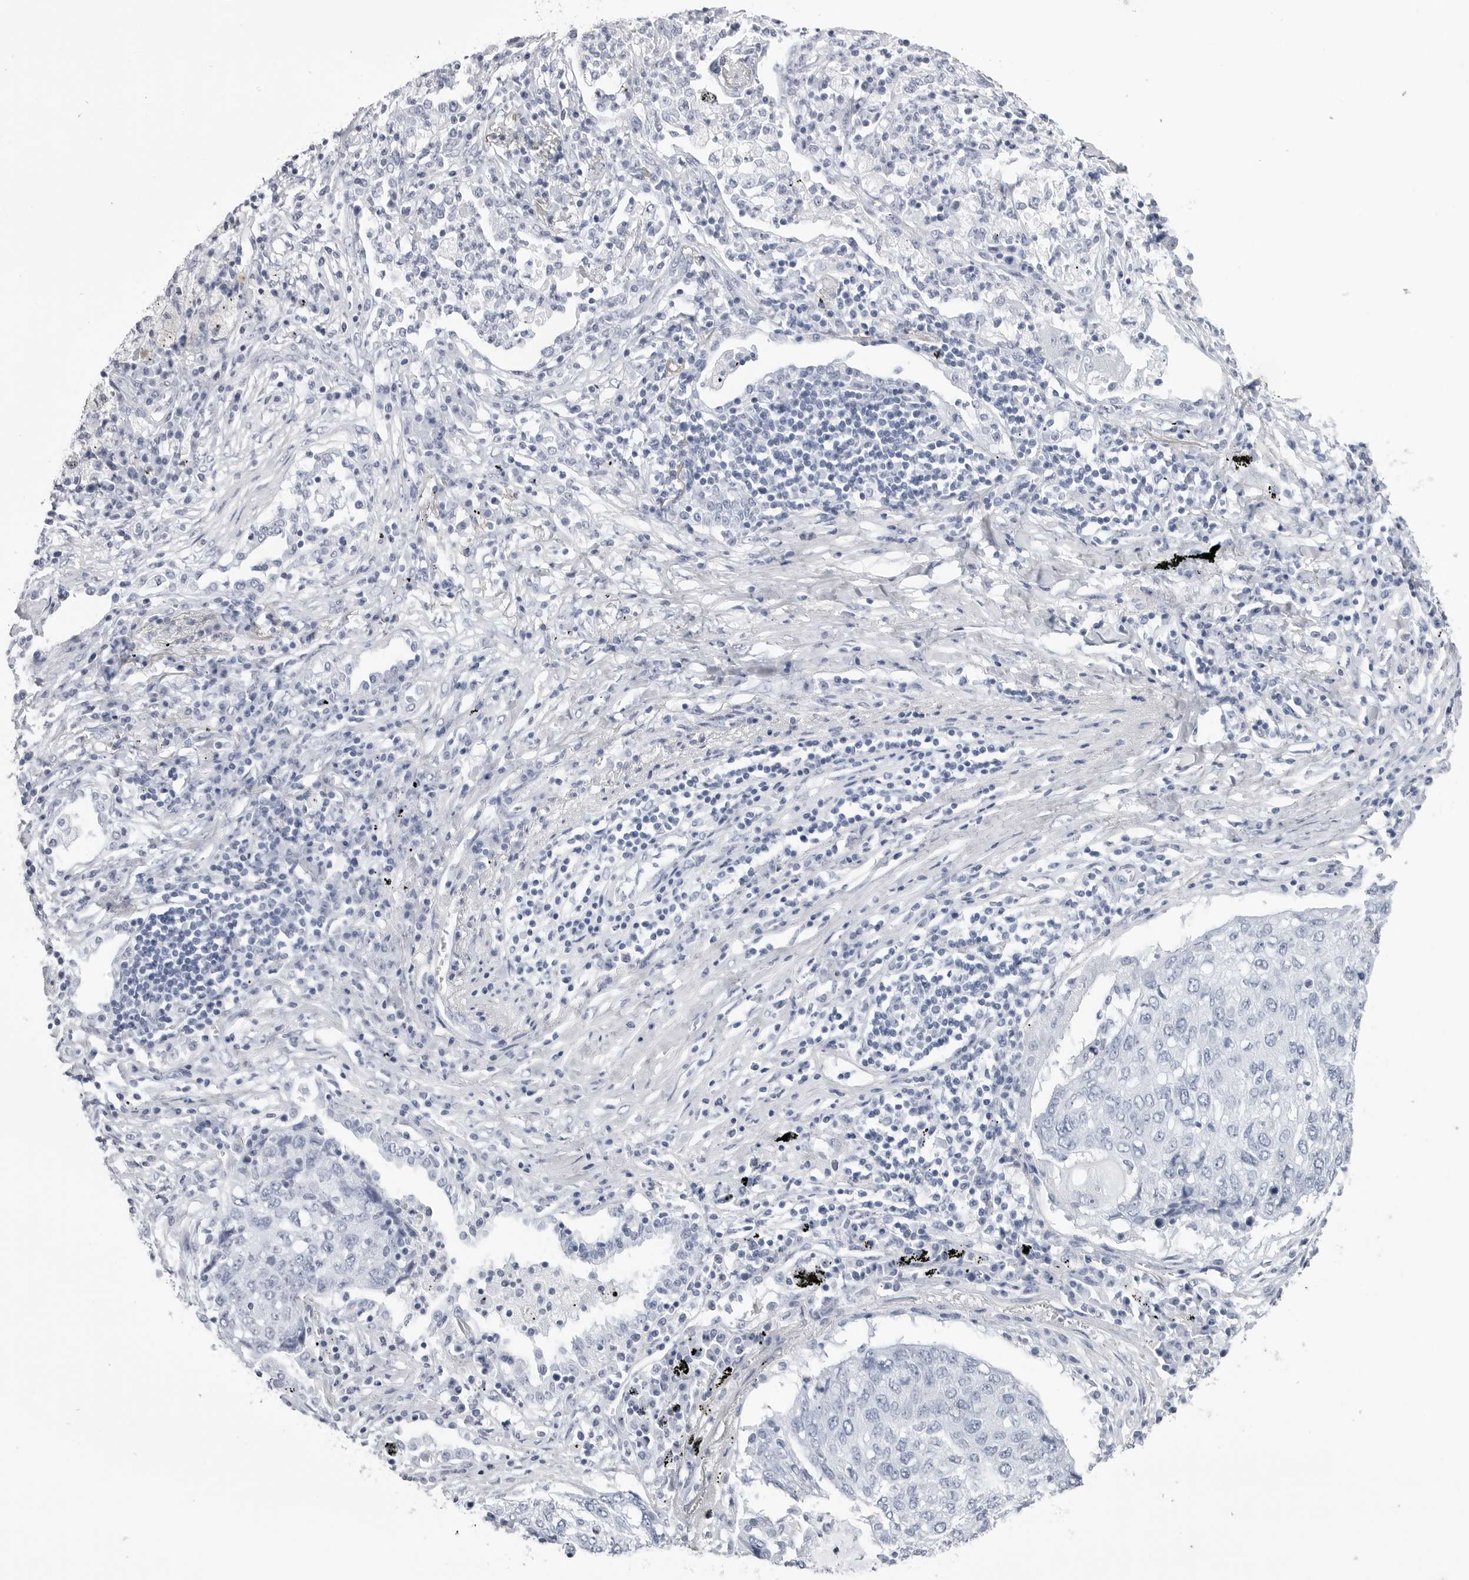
{"staining": {"intensity": "negative", "quantity": "none", "location": "none"}, "tissue": "lung cancer", "cell_type": "Tumor cells", "image_type": "cancer", "snomed": [{"axis": "morphology", "description": "Squamous cell carcinoma, NOS"}, {"axis": "topography", "description": "Lung"}], "caption": "Histopathology image shows no protein expression in tumor cells of lung cancer tissue.", "gene": "CST2", "patient": {"sex": "female", "age": 63}}